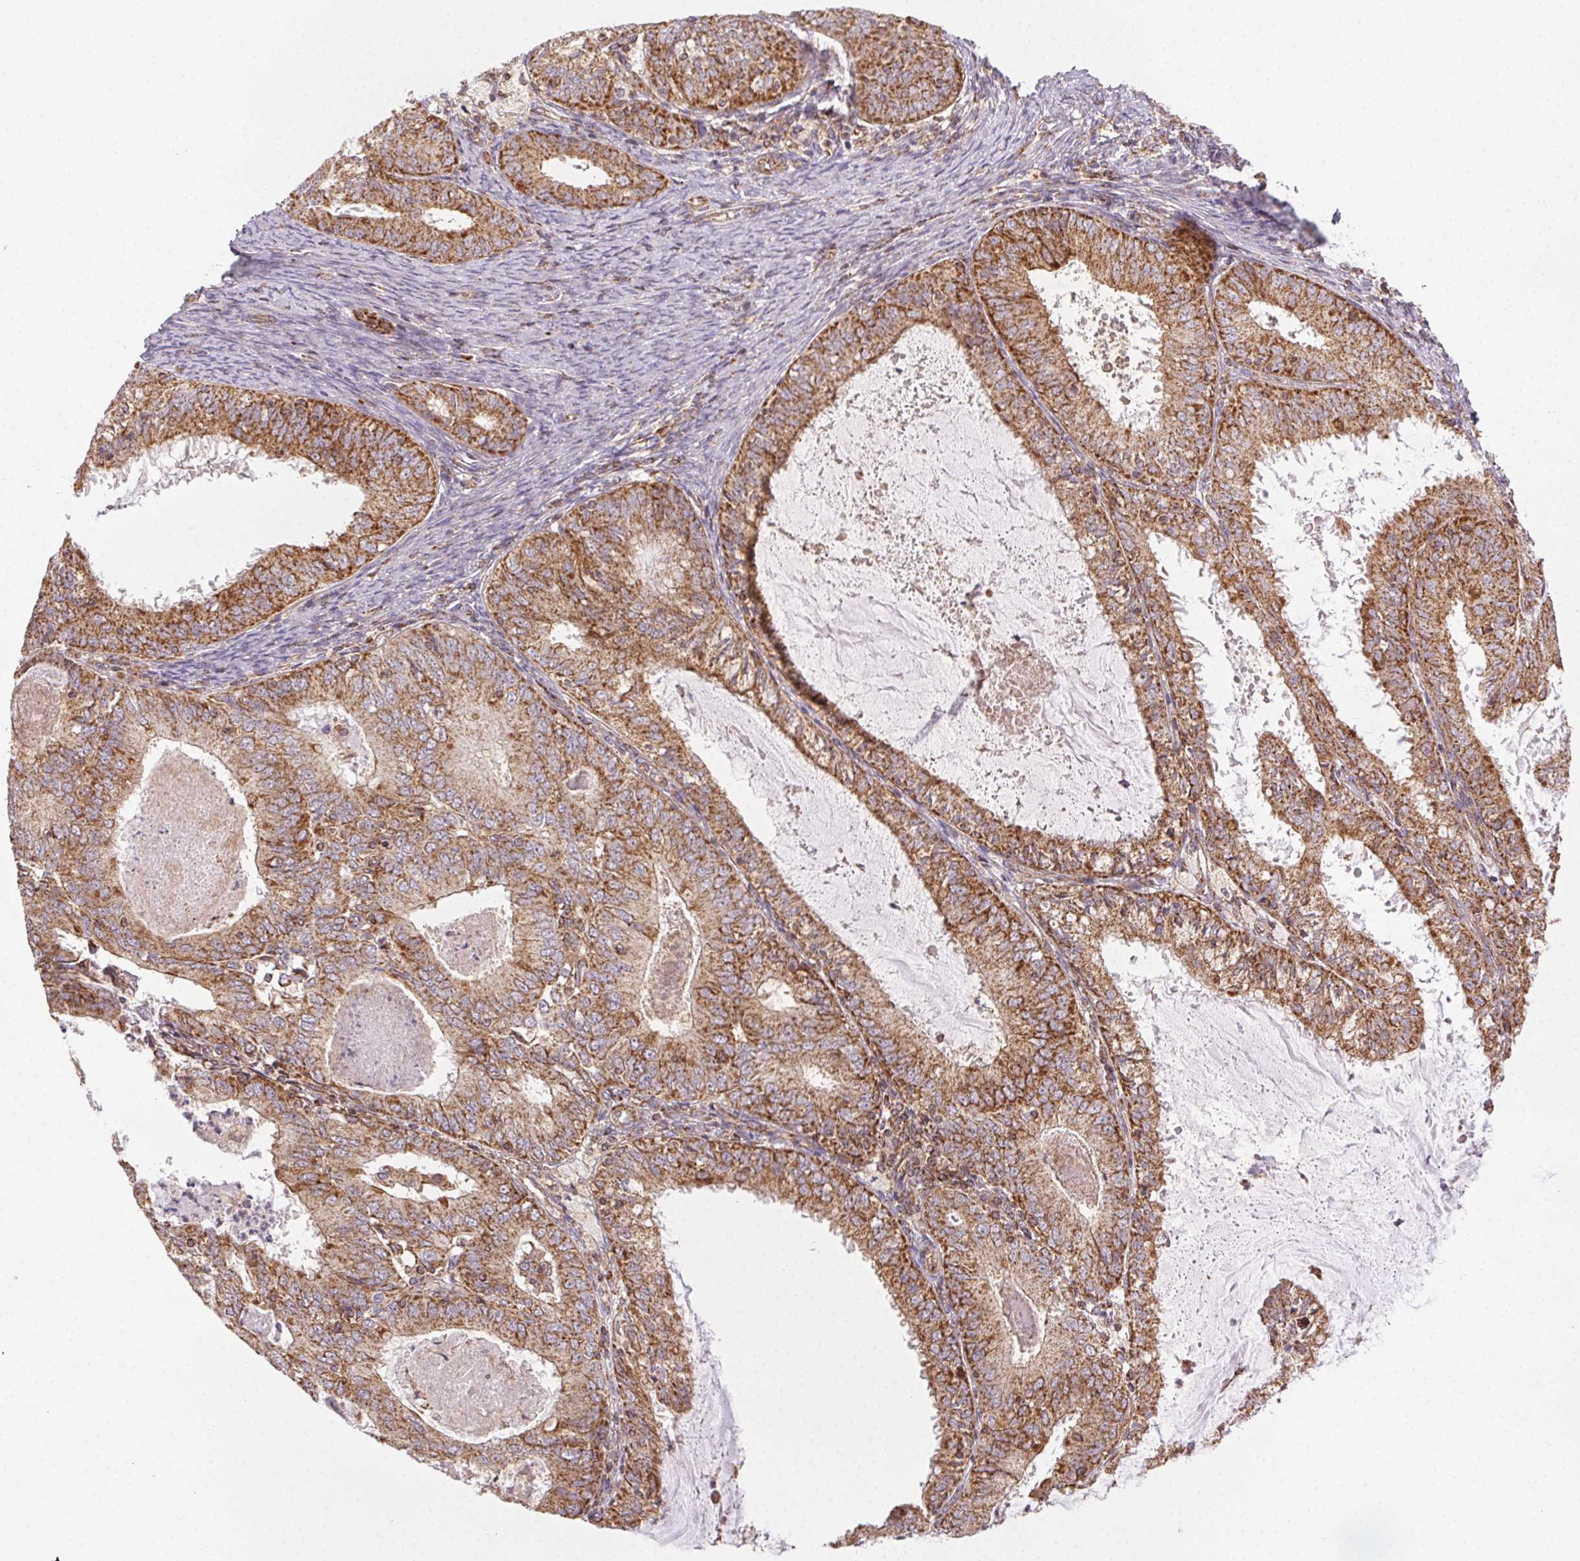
{"staining": {"intensity": "strong", "quantity": ">75%", "location": "cytoplasmic/membranous"}, "tissue": "endometrial cancer", "cell_type": "Tumor cells", "image_type": "cancer", "snomed": [{"axis": "morphology", "description": "Adenocarcinoma, NOS"}, {"axis": "topography", "description": "Endometrium"}], "caption": "An immunohistochemistry (IHC) image of neoplastic tissue is shown. Protein staining in brown highlights strong cytoplasmic/membranous positivity in adenocarcinoma (endometrial) within tumor cells.", "gene": "CLPB", "patient": {"sex": "female", "age": 57}}